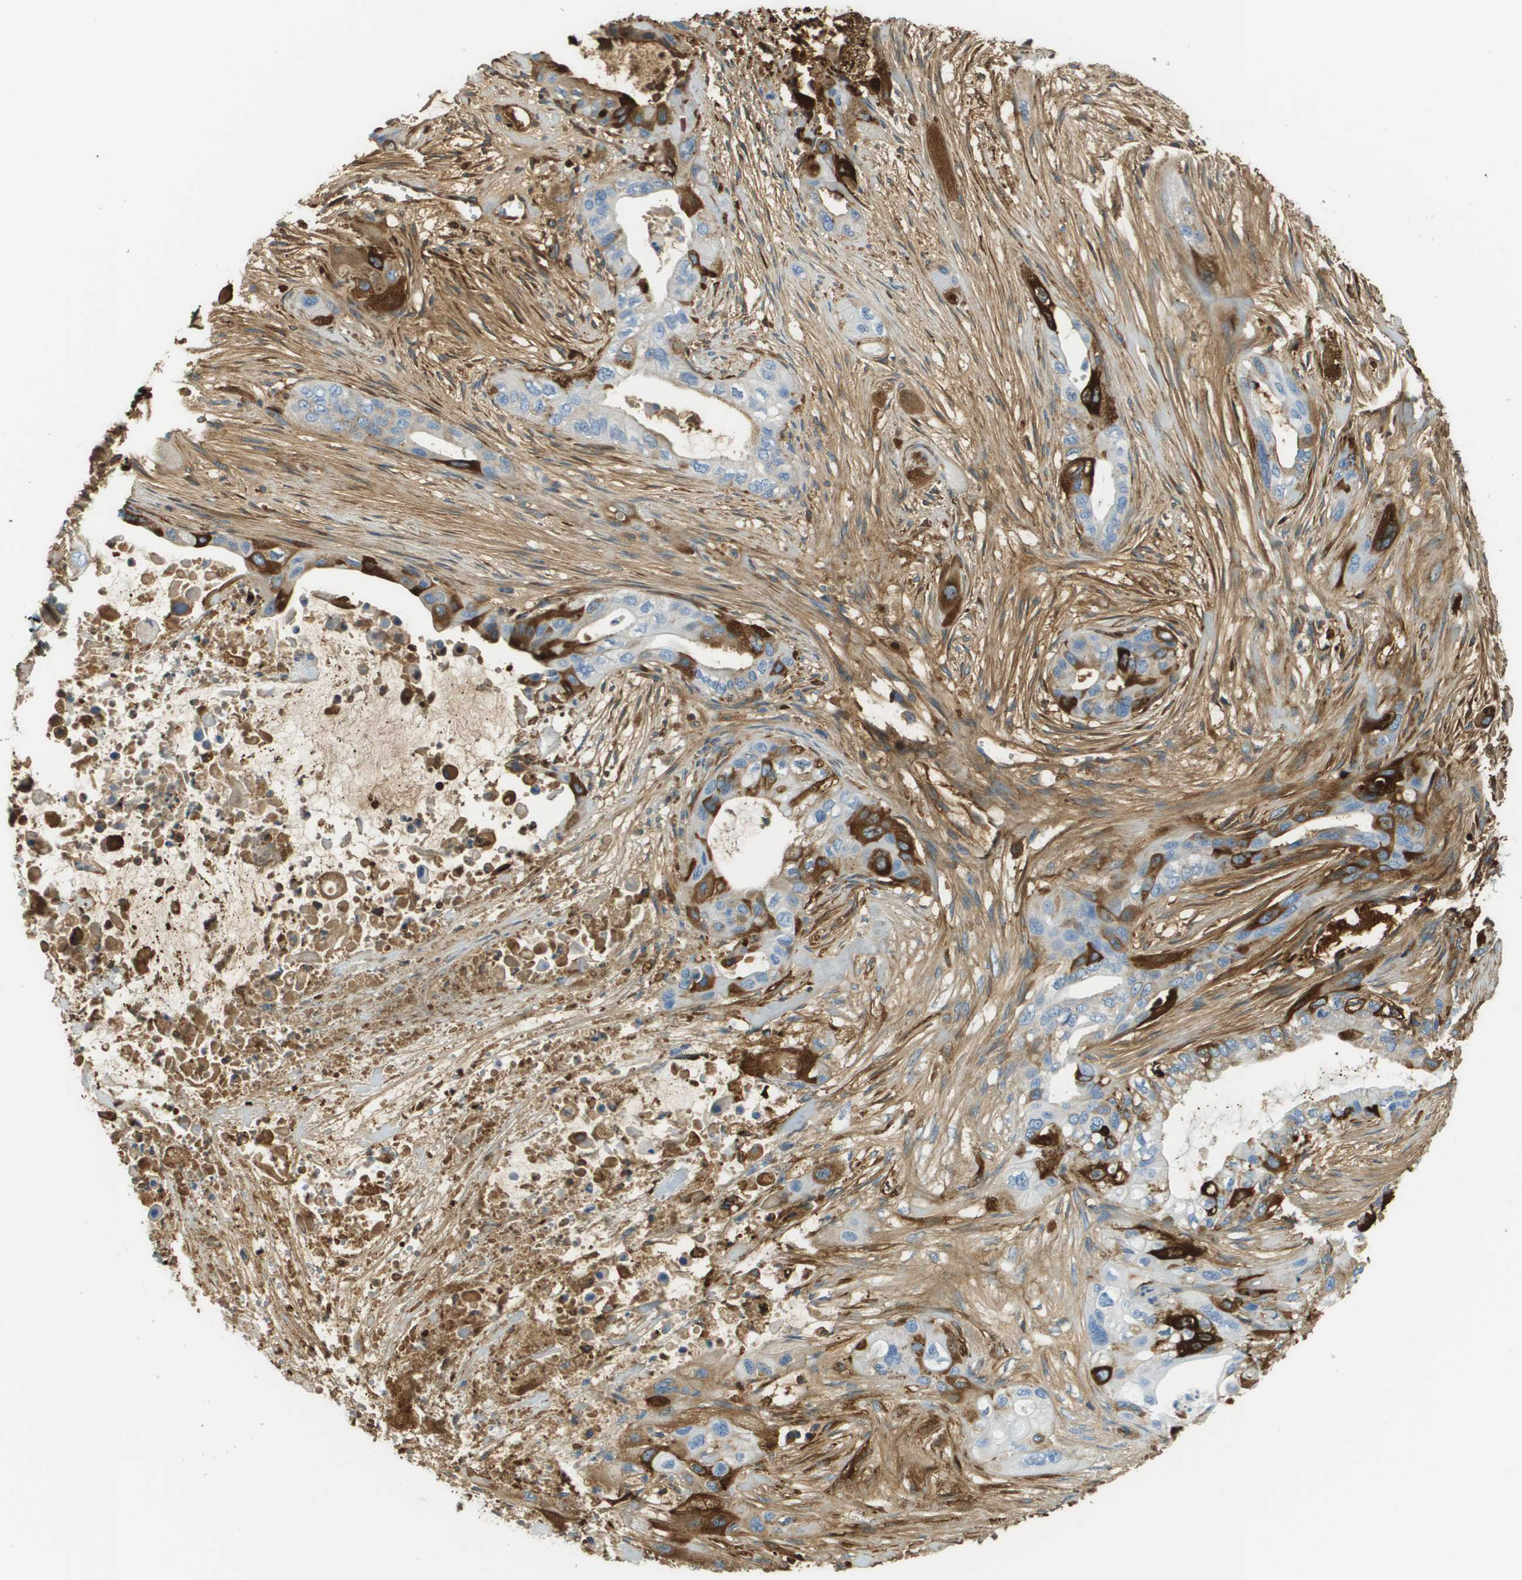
{"staining": {"intensity": "strong", "quantity": "25%-75%", "location": "cytoplasmic/membranous"}, "tissue": "pancreatic cancer", "cell_type": "Tumor cells", "image_type": "cancer", "snomed": [{"axis": "morphology", "description": "Adenocarcinoma, NOS"}, {"axis": "topography", "description": "Pancreas"}], "caption": "High-power microscopy captured an immunohistochemistry (IHC) image of pancreatic adenocarcinoma, revealing strong cytoplasmic/membranous staining in about 25%-75% of tumor cells. The protein is shown in brown color, while the nuclei are stained blue.", "gene": "DCN", "patient": {"sex": "male", "age": 73}}